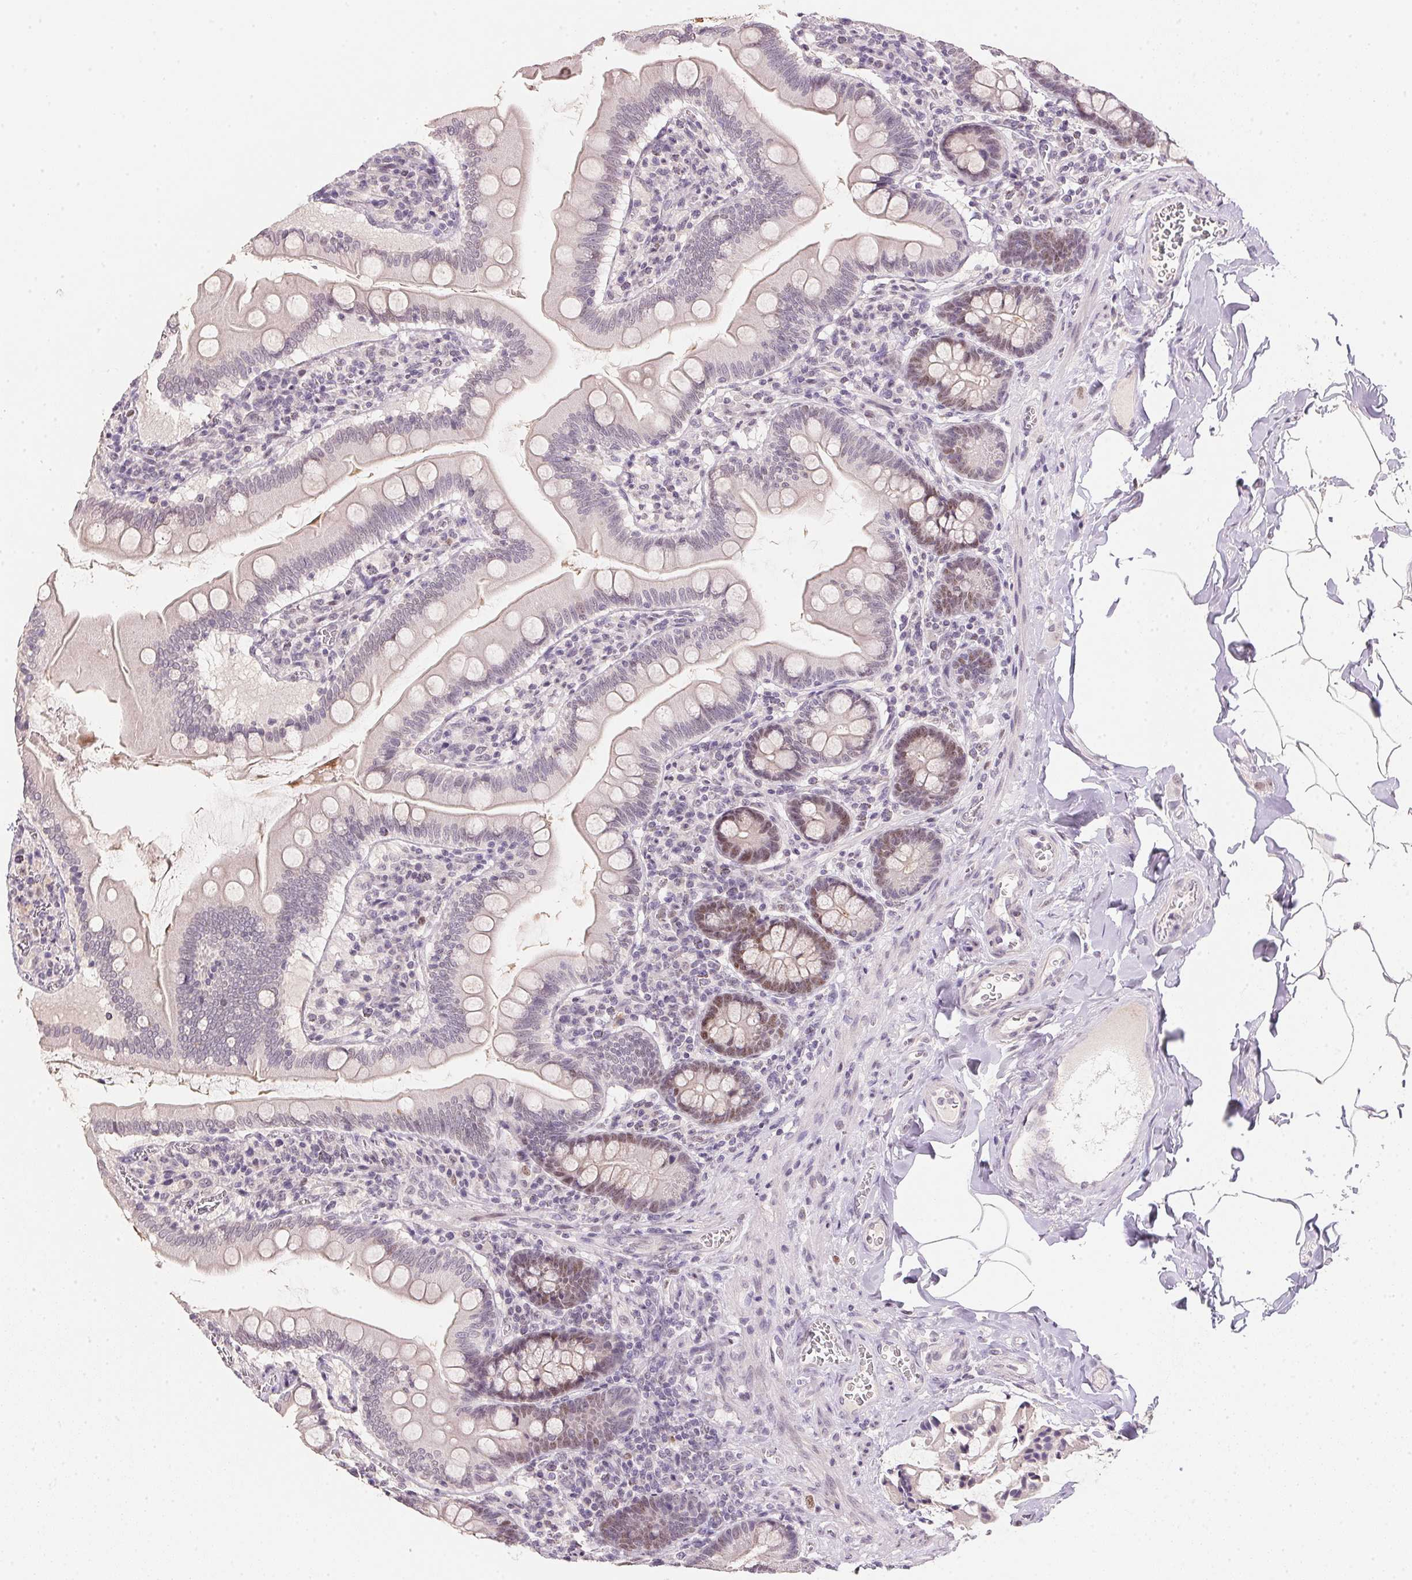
{"staining": {"intensity": "weak", "quantity": "<25%", "location": "nuclear"}, "tissue": "small intestine", "cell_type": "Glandular cells", "image_type": "normal", "snomed": [{"axis": "morphology", "description": "Normal tissue, NOS"}, {"axis": "topography", "description": "Small intestine"}], "caption": "A high-resolution histopathology image shows IHC staining of normal small intestine, which displays no significant positivity in glandular cells.", "gene": "POLR3G", "patient": {"sex": "female", "age": 56}}